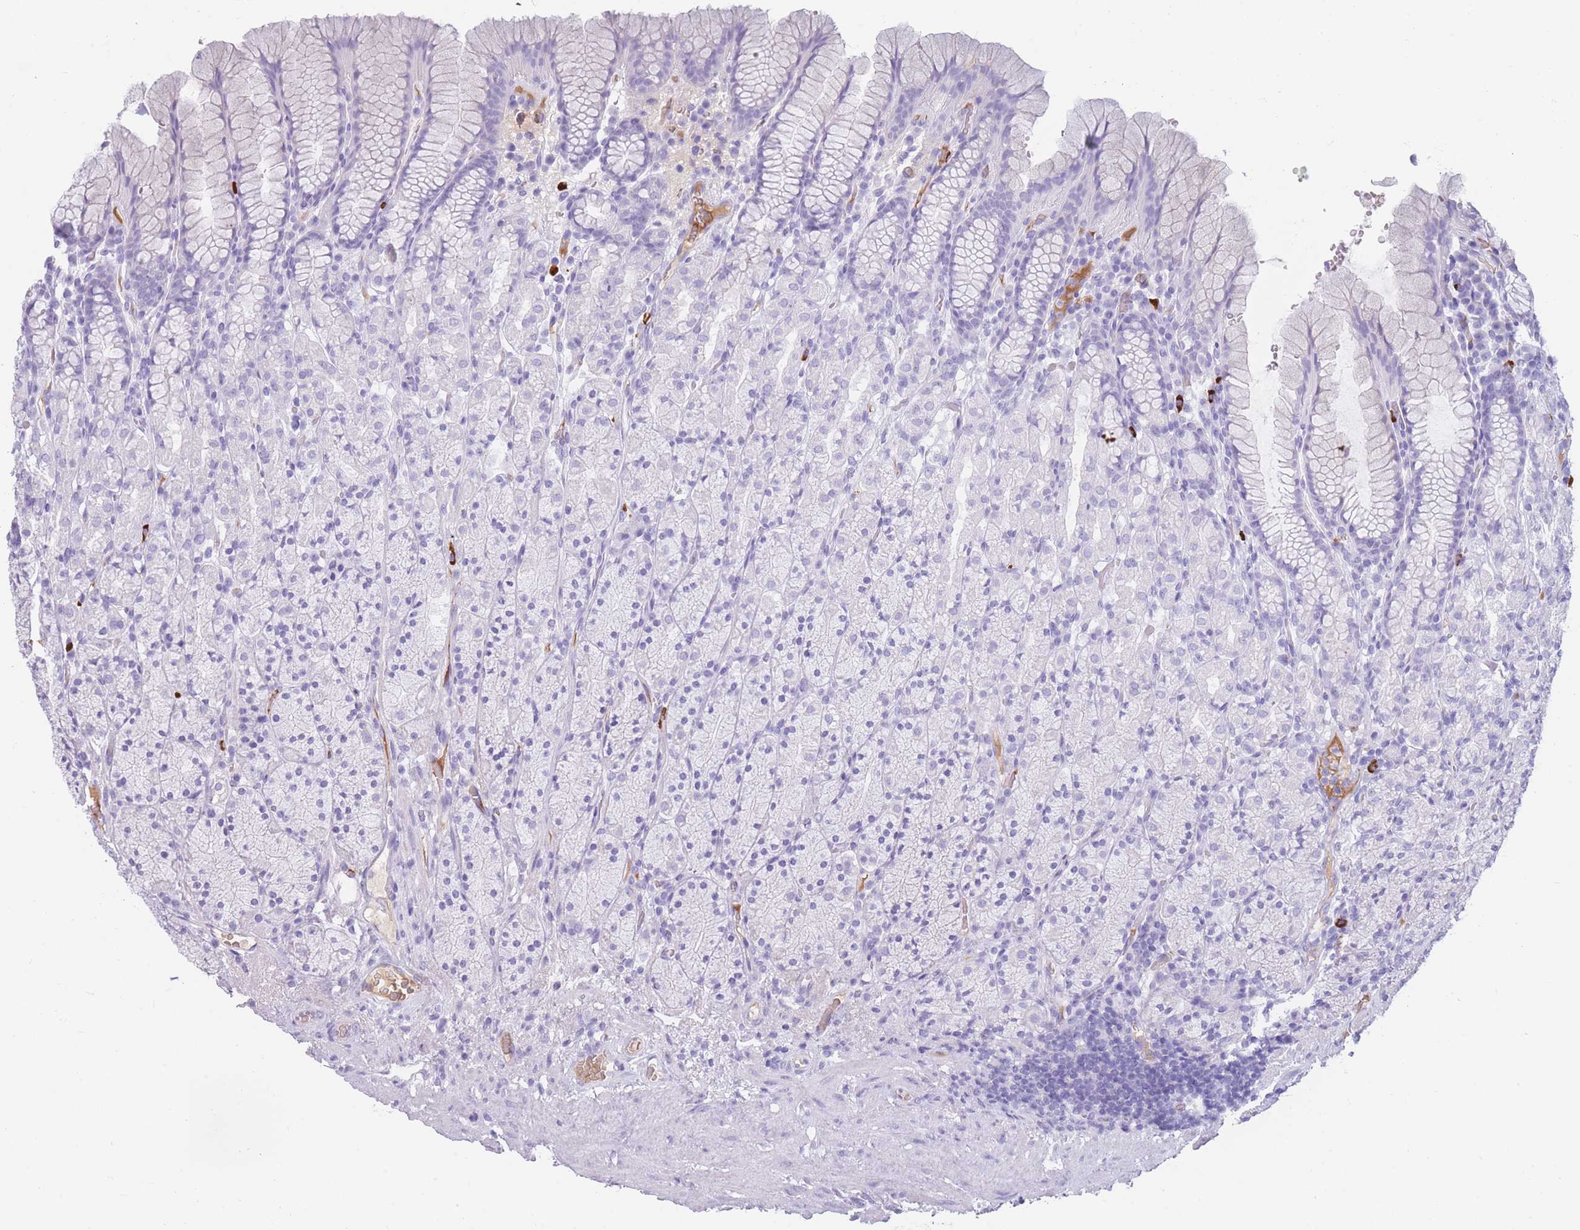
{"staining": {"intensity": "negative", "quantity": "none", "location": "none"}, "tissue": "stomach", "cell_type": "Glandular cells", "image_type": "normal", "snomed": [{"axis": "morphology", "description": "Normal tissue, NOS"}, {"axis": "topography", "description": "Stomach, upper"}, {"axis": "topography", "description": "Stomach"}], "caption": "There is no significant staining in glandular cells of stomach.", "gene": "TNFSF11", "patient": {"sex": "male", "age": 62}}